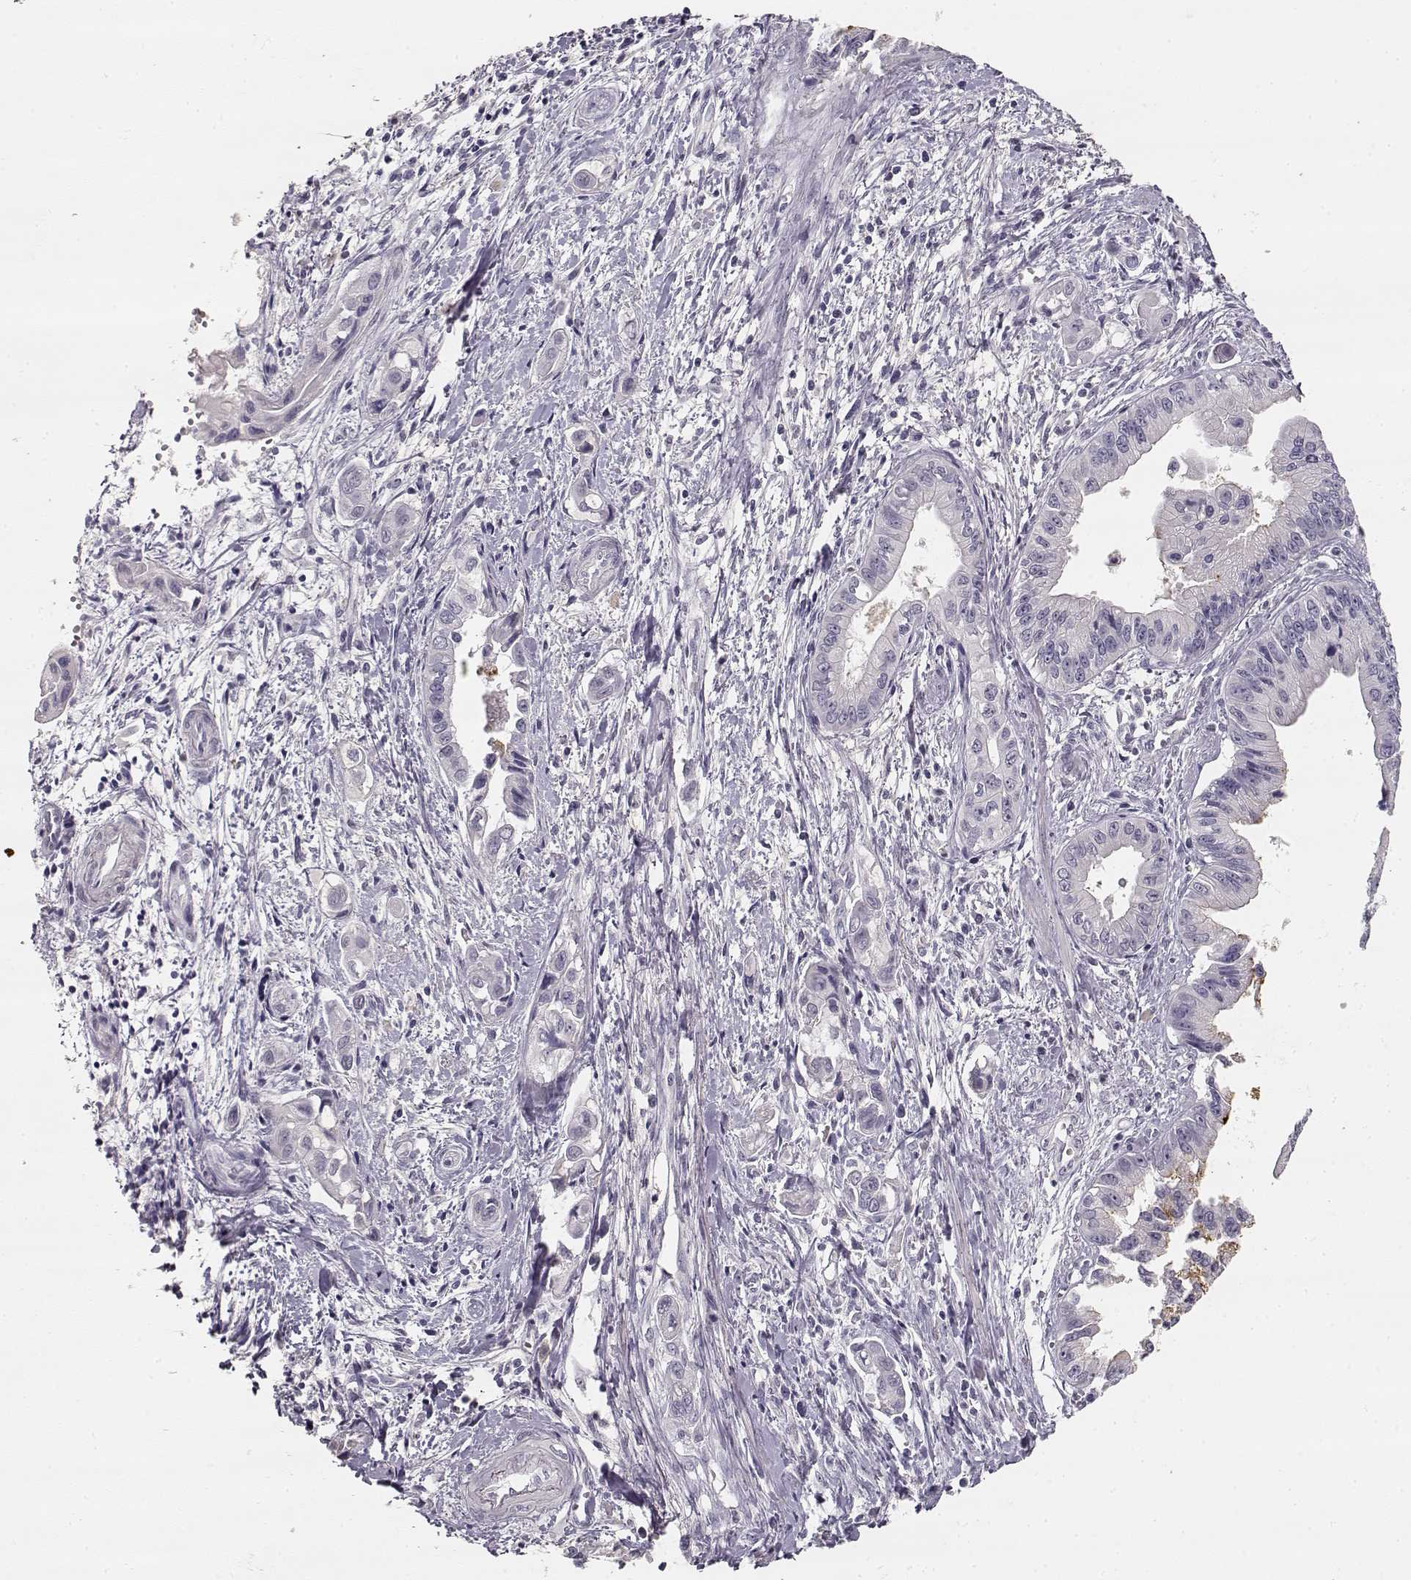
{"staining": {"intensity": "negative", "quantity": "none", "location": "none"}, "tissue": "pancreatic cancer", "cell_type": "Tumor cells", "image_type": "cancer", "snomed": [{"axis": "morphology", "description": "Adenocarcinoma, NOS"}, {"axis": "topography", "description": "Pancreas"}], "caption": "High power microscopy micrograph of an immunohistochemistry photomicrograph of adenocarcinoma (pancreatic), revealing no significant expression in tumor cells.", "gene": "TPH2", "patient": {"sex": "male", "age": 60}}